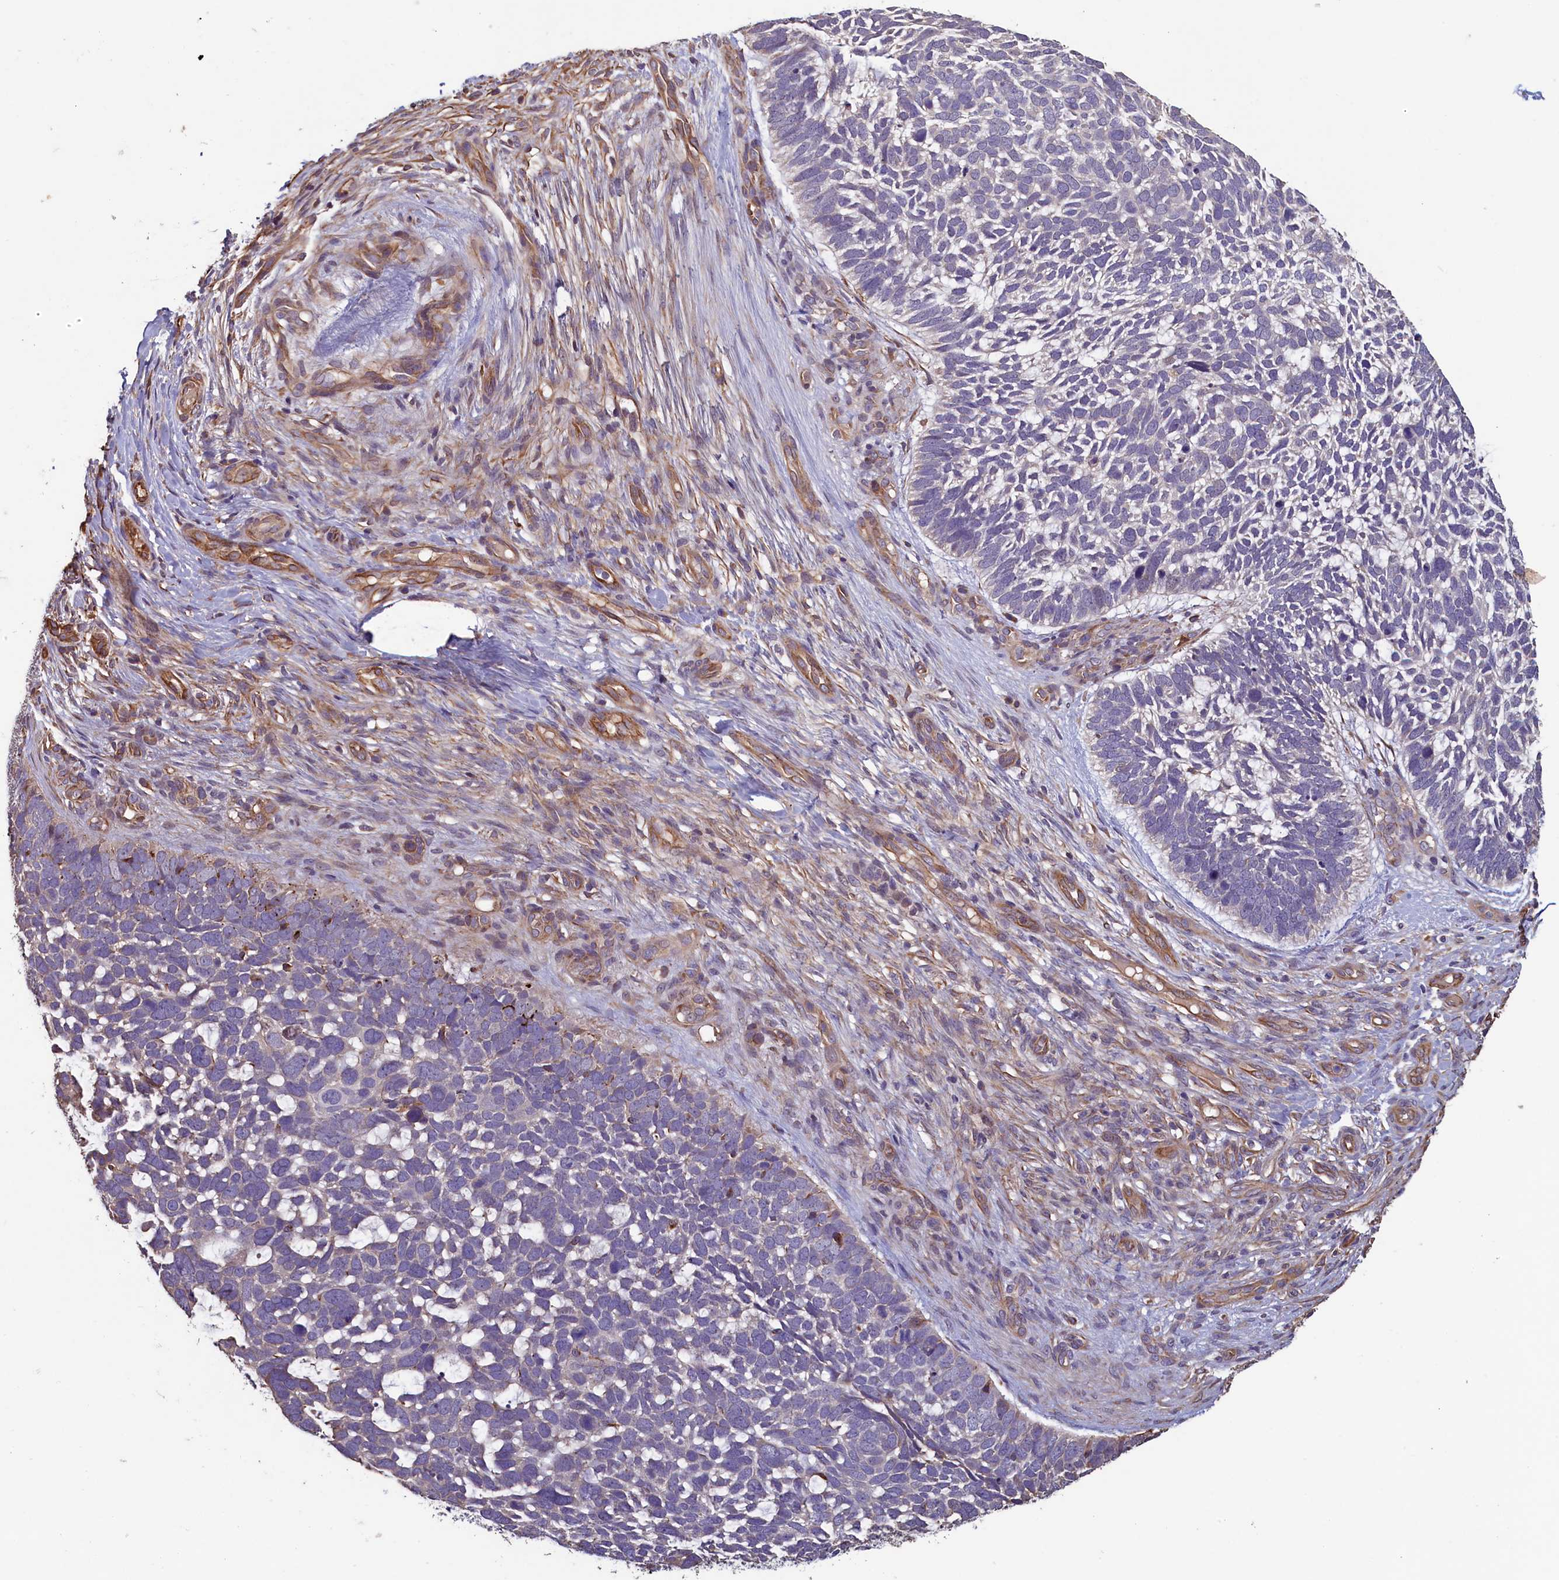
{"staining": {"intensity": "negative", "quantity": "none", "location": "none"}, "tissue": "skin cancer", "cell_type": "Tumor cells", "image_type": "cancer", "snomed": [{"axis": "morphology", "description": "Basal cell carcinoma"}, {"axis": "topography", "description": "Skin"}], "caption": "Micrograph shows no significant protein positivity in tumor cells of basal cell carcinoma (skin).", "gene": "ACSBG1", "patient": {"sex": "male", "age": 88}}